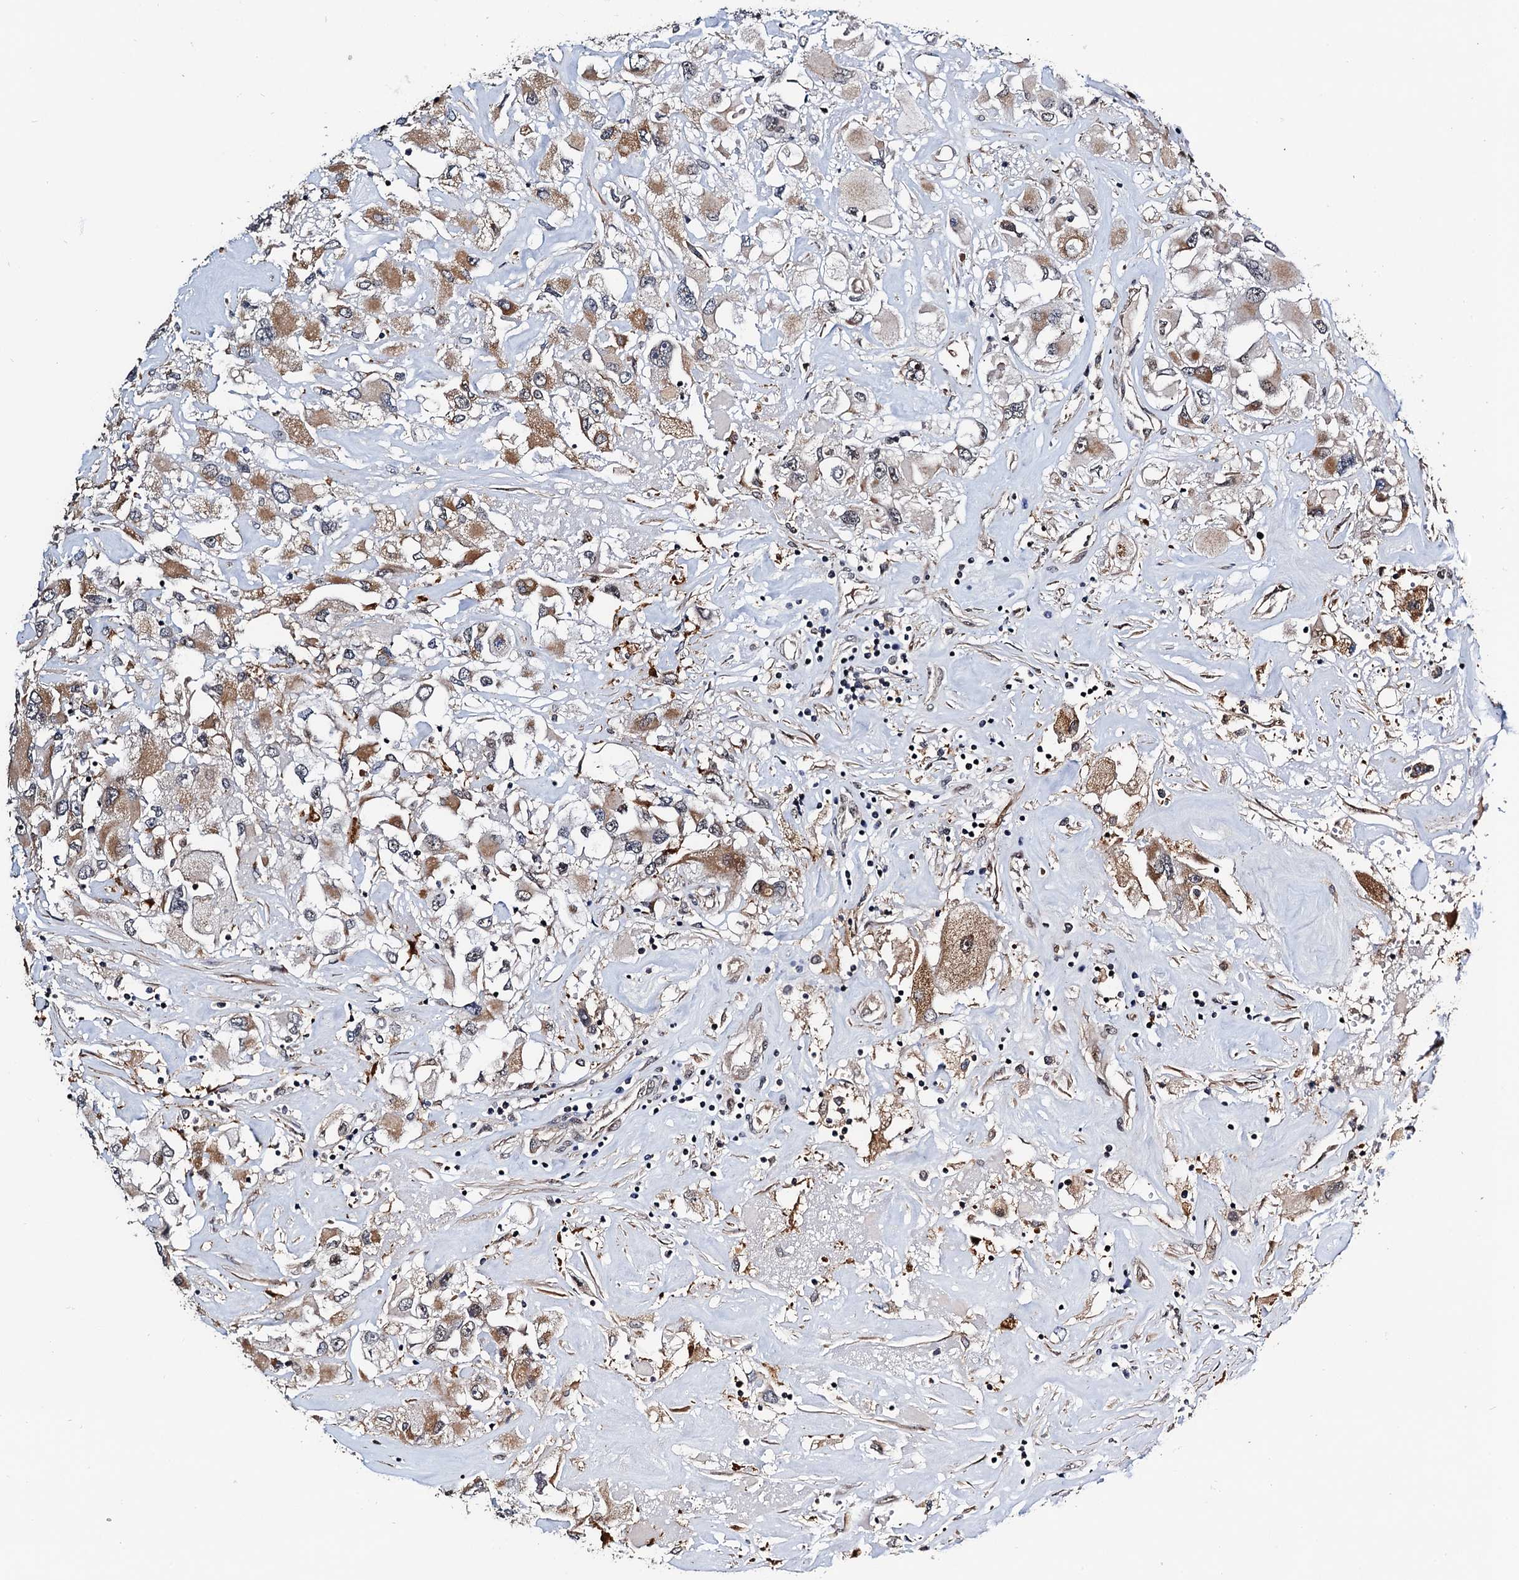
{"staining": {"intensity": "moderate", "quantity": "25%-75%", "location": "cytoplasmic/membranous"}, "tissue": "renal cancer", "cell_type": "Tumor cells", "image_type": "cancer", "snomed": [{"axis": "morphology", "description": "Adenocarcinoma, NOS"}, {"axis": "topography", "description": "Kidney"}], "caption": "Protein expression by IHC reveals moderate cytoplasmic/membranous expression in approximately 25%-75% of tumor cells in renal cancer (adenocarcinoma).", "gene": "NAA16", "patient": {"sex": "female", "age": 52}}